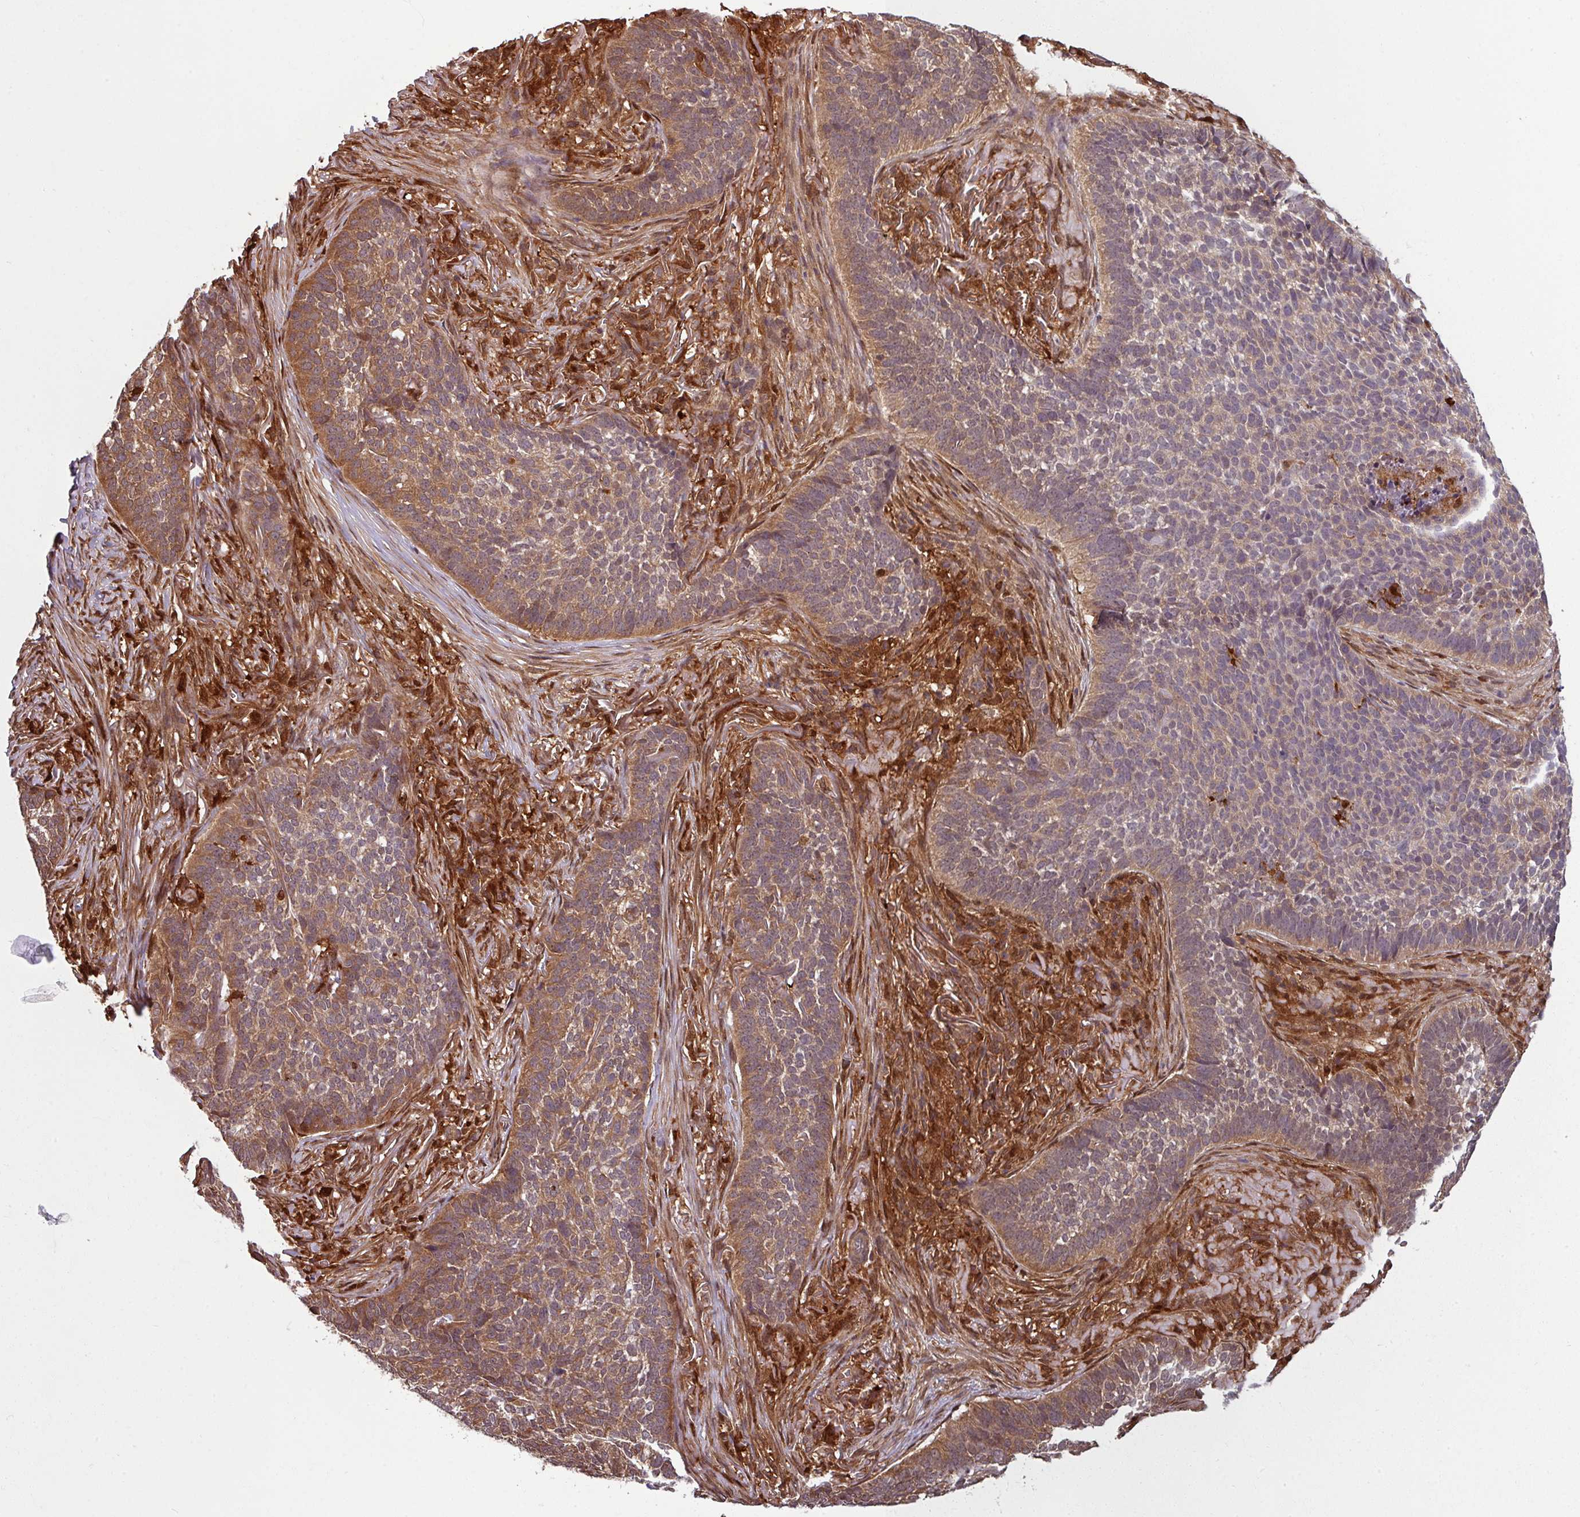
{"staining": {"intensity": "moderate", "quantity": ">75%", "location": "cytoplasmic/membranous"}, "tissue": "skin cancer", "cell_type": "Tumor cells", "image_type": "cancer", "snomed": [{"axis": "morphology", "description": "Basal cell carcinoma"}, {"axis": "topography", "description": "Skin"}], "caption": "Skin cancer stained with immunohistochemistry (IHC) exhibits moderate cytoplasmic/membranous expression in about >75% of tumor cells.", "gene": "KCTD11", "patient": {"sex": "male", "age": 85}}